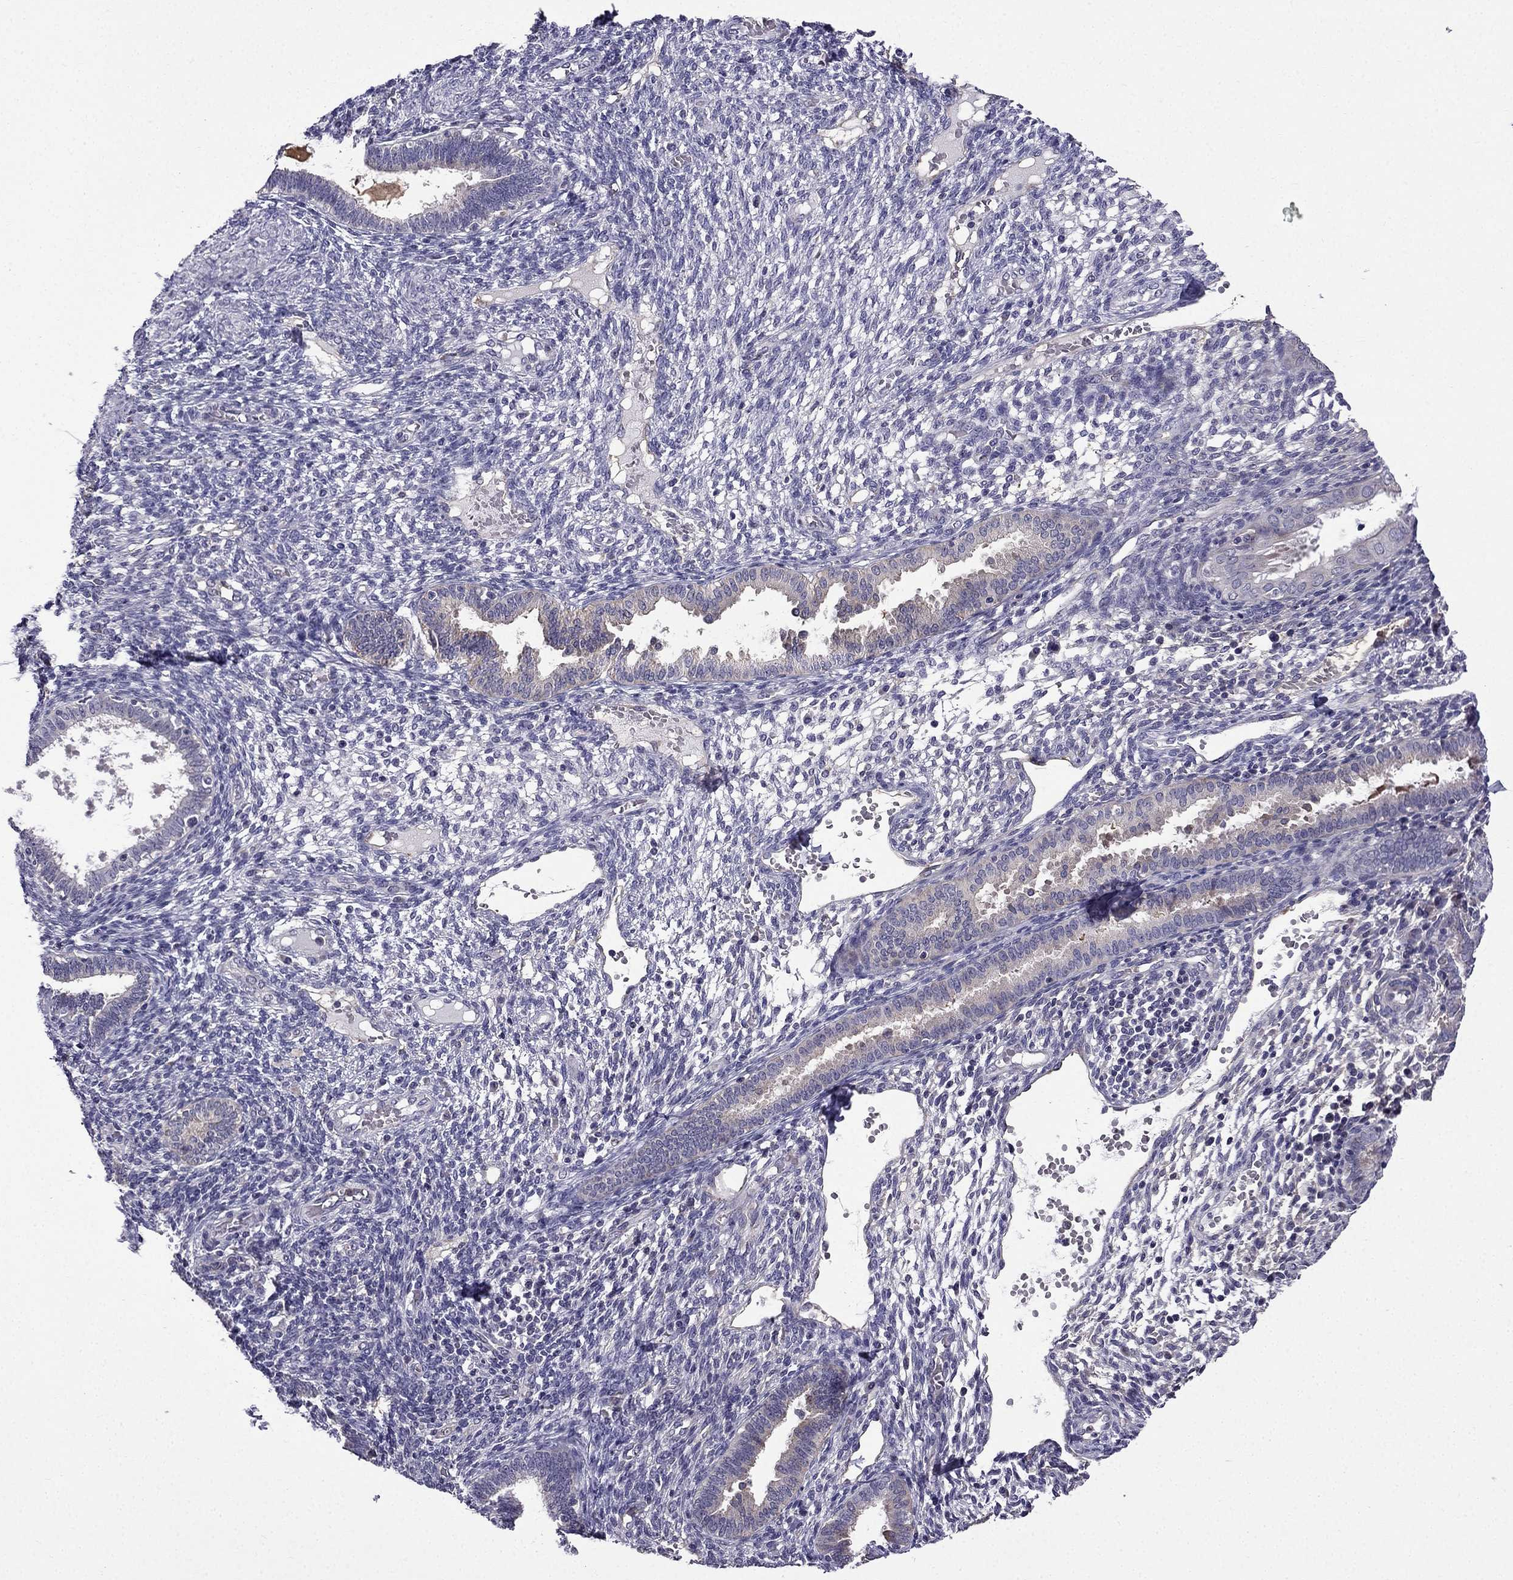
{"staining": {"intensity": "negative", "quantity": "none", "location": "none"}, "tissue": "endometrium", "cell_type": "Cells in endometrial stroma", "image_type": "normal", "snomed": [{"axis": "morphology", "description": "Normal tissue, NOS"}, {"axis": "topography", "description": "Endometrium"}], "caption": "IHC of unremarkable human endometrium exhibits no positivity in cells in endometrial stroma.", "gene": "SLC6A2", "patient": {"sex": "female", "age": 42}}